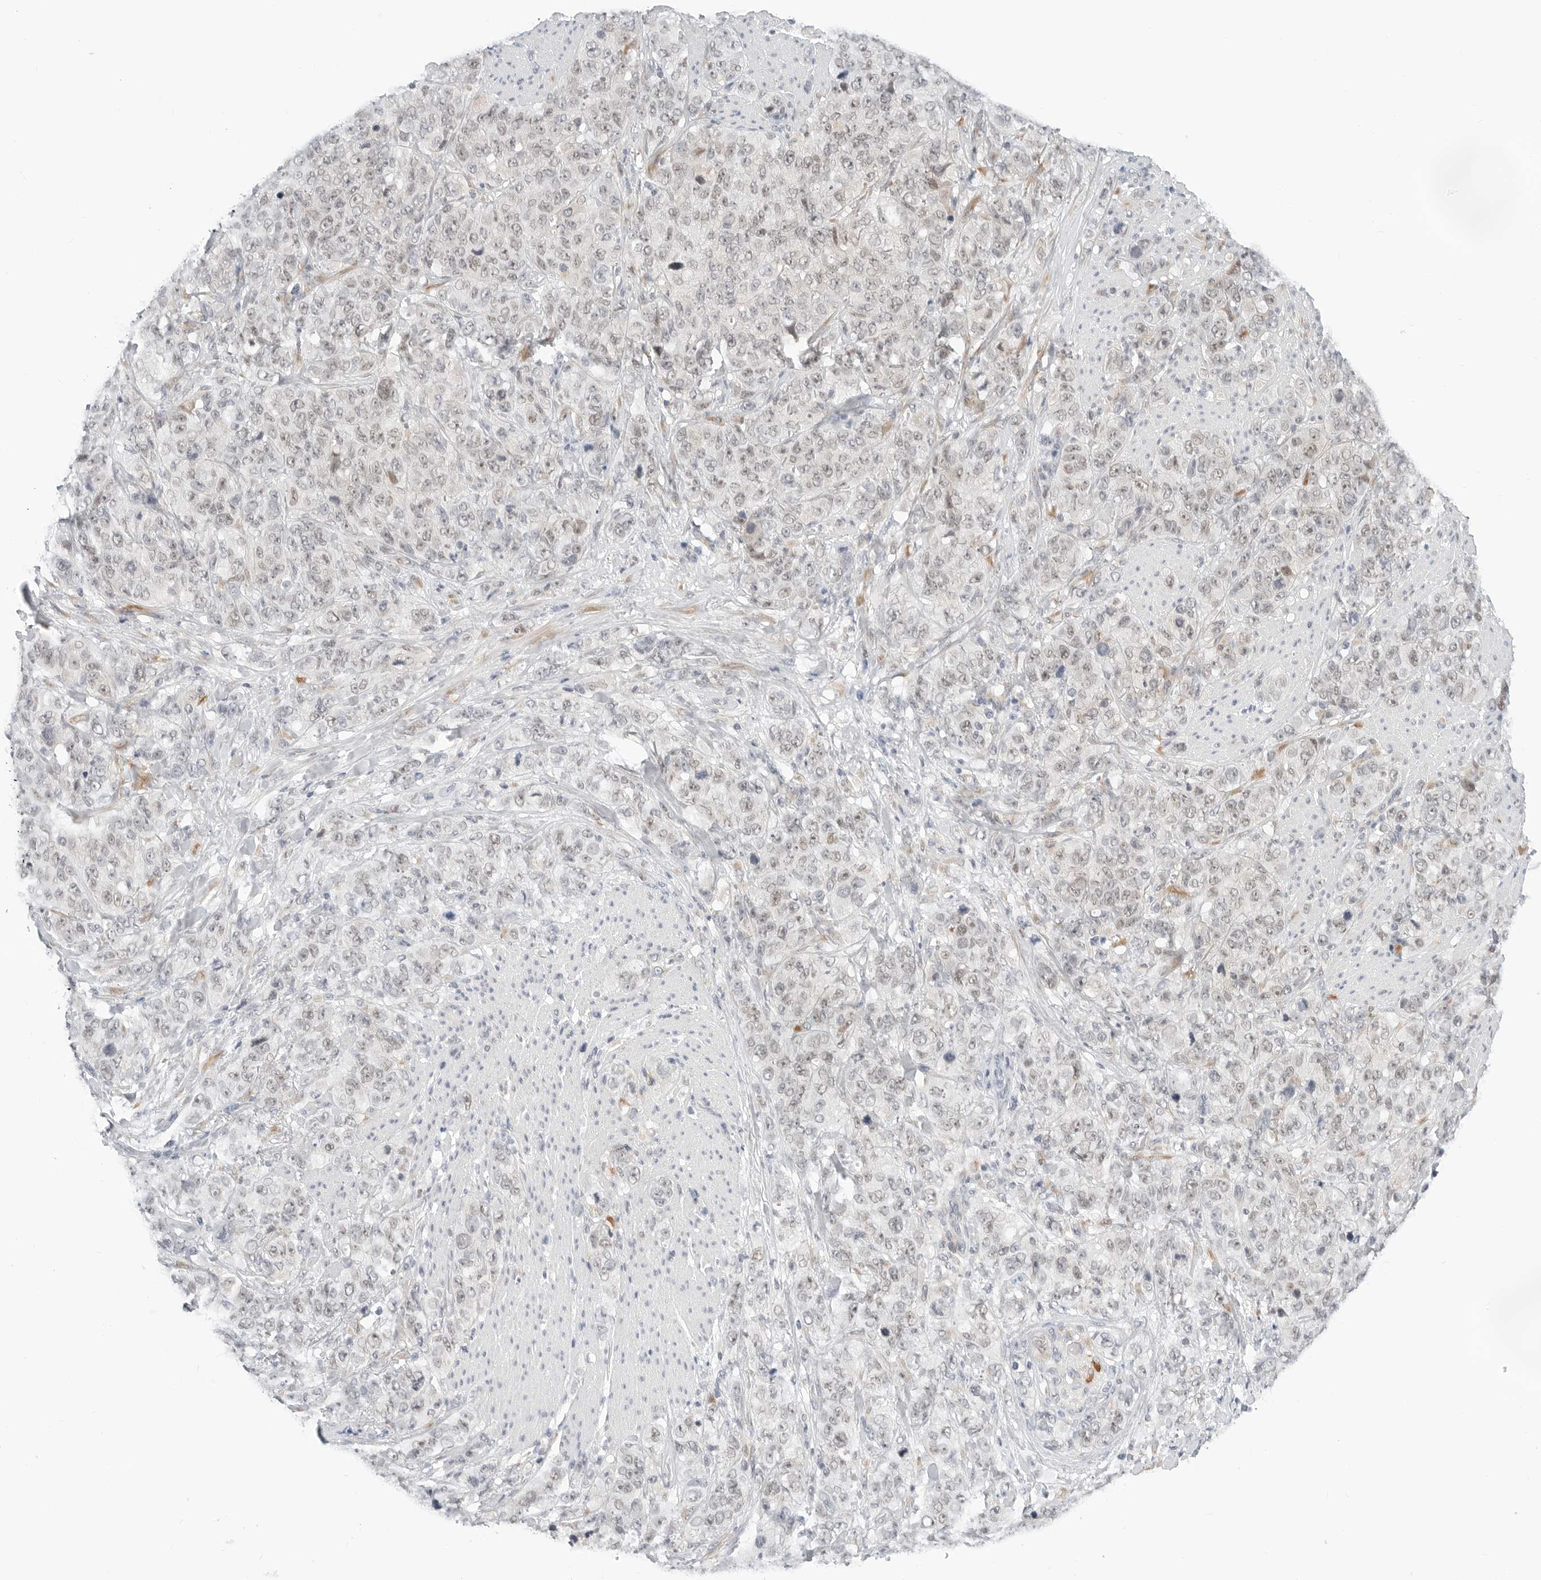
{"staining": {"intensity": "negative", "quantity": "none", "location": "none"}, "tissue": "stomach cancer", "cell_type": "Tumor cells", "image_type": "cancer", "snomed": [{"axis": "morphology", "description": "Adenocarcinoma, NOS"}, {"axis": "topography", "description": "Stomach"}], "caption": "The photomicrograph shows no significant staining in tumor cells of stomach cancer. The staining is performed using DAB (3,3'-diaminobenzidine) brown chromogen with nuclei counter-stained in using hematoxylin.", "gene": "TSEN2", "patient": {"sex": "male", "age": 48}}